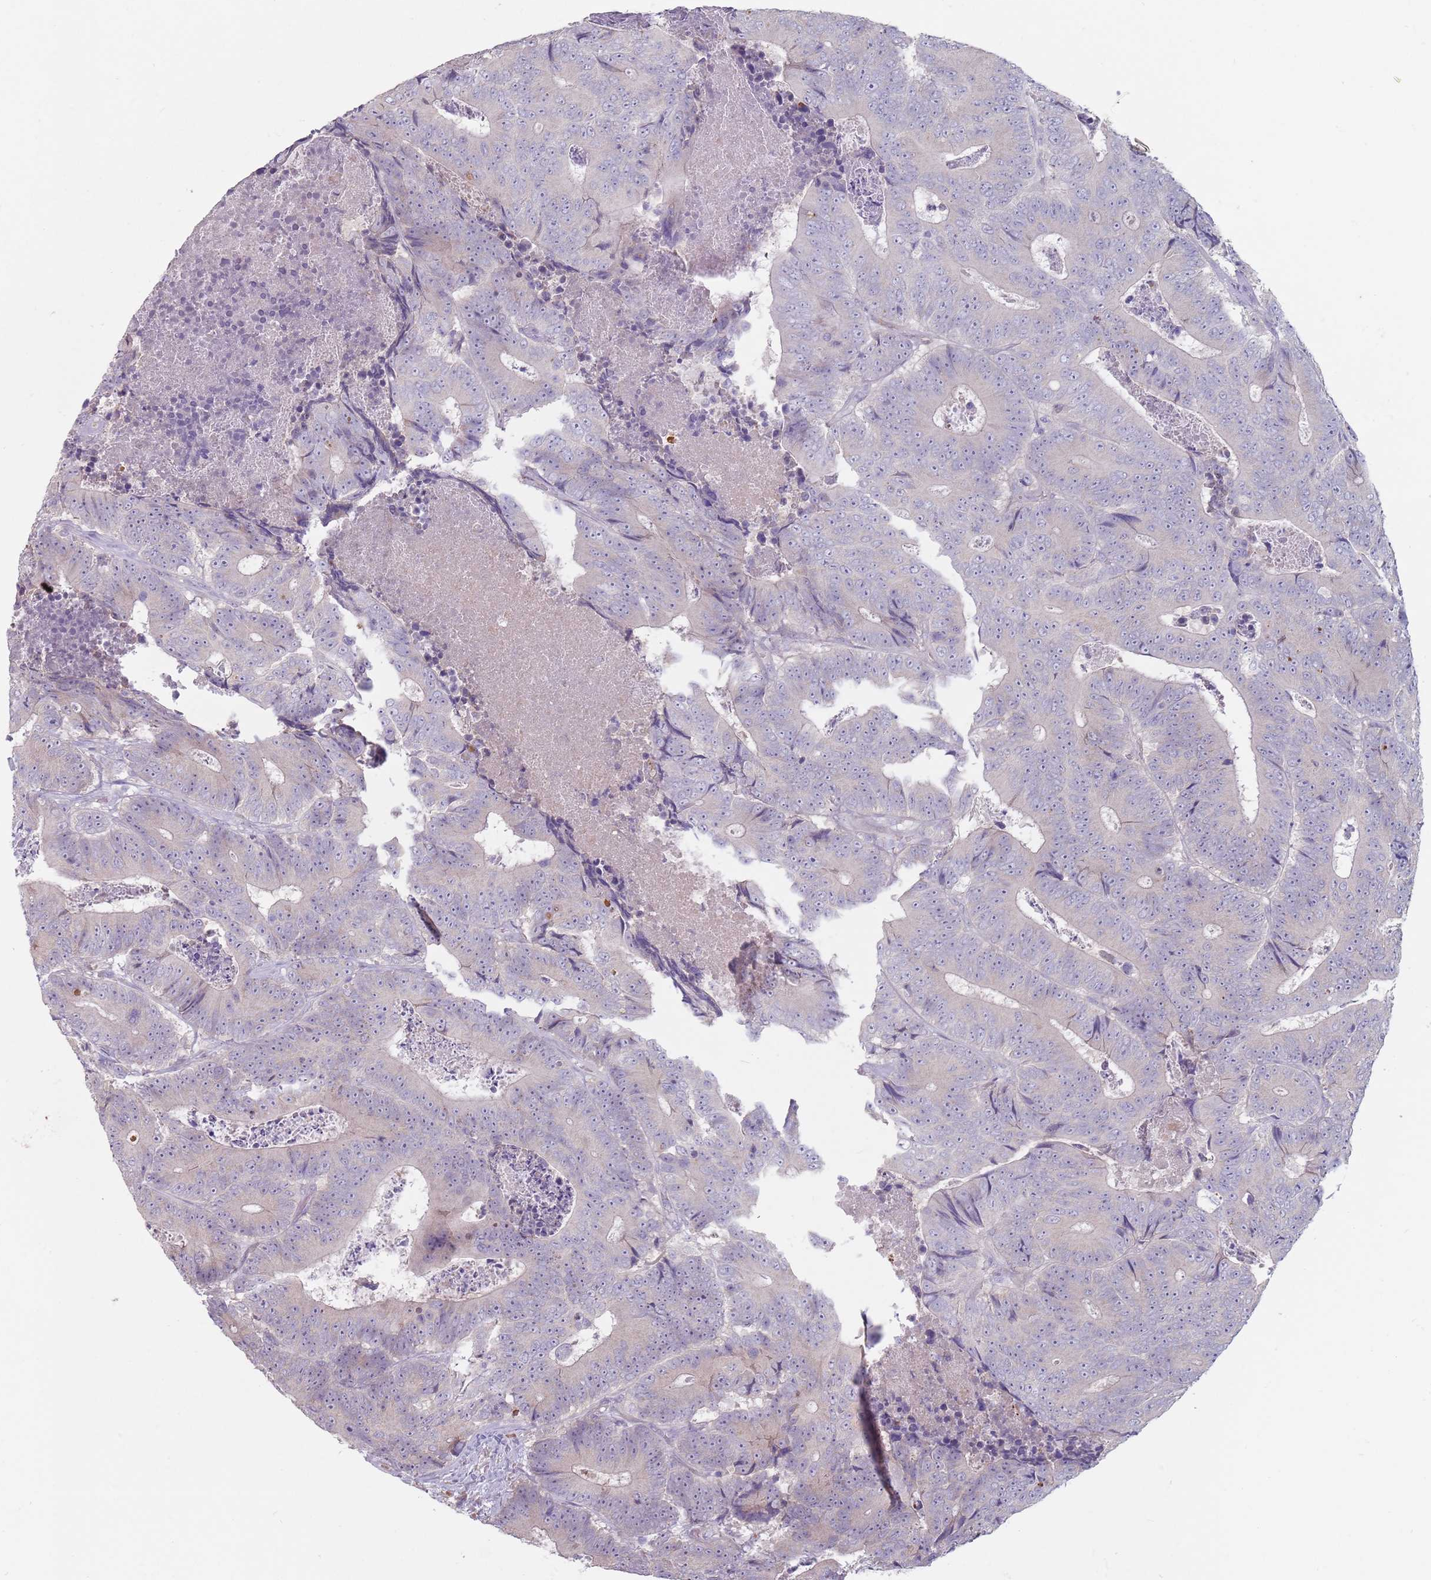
{"staining": {"intensity": "negative", "quantity": "none", "location": "none"}, "tissue": "colorectal cancer", "cell_type": "Tumor cells", "image_type": "cancer", "snomed": [{"axis": "morphology", "description": "Adenocarcinoma, NOS"}, {"axis": "topography", "description": "Colon"}], "caption": "Tumor cells show no significant protein positivity in colorectal cancer (adenocarcinoma).", "gene": "DXO", "patient": {"sex": "male", "age": 83}}